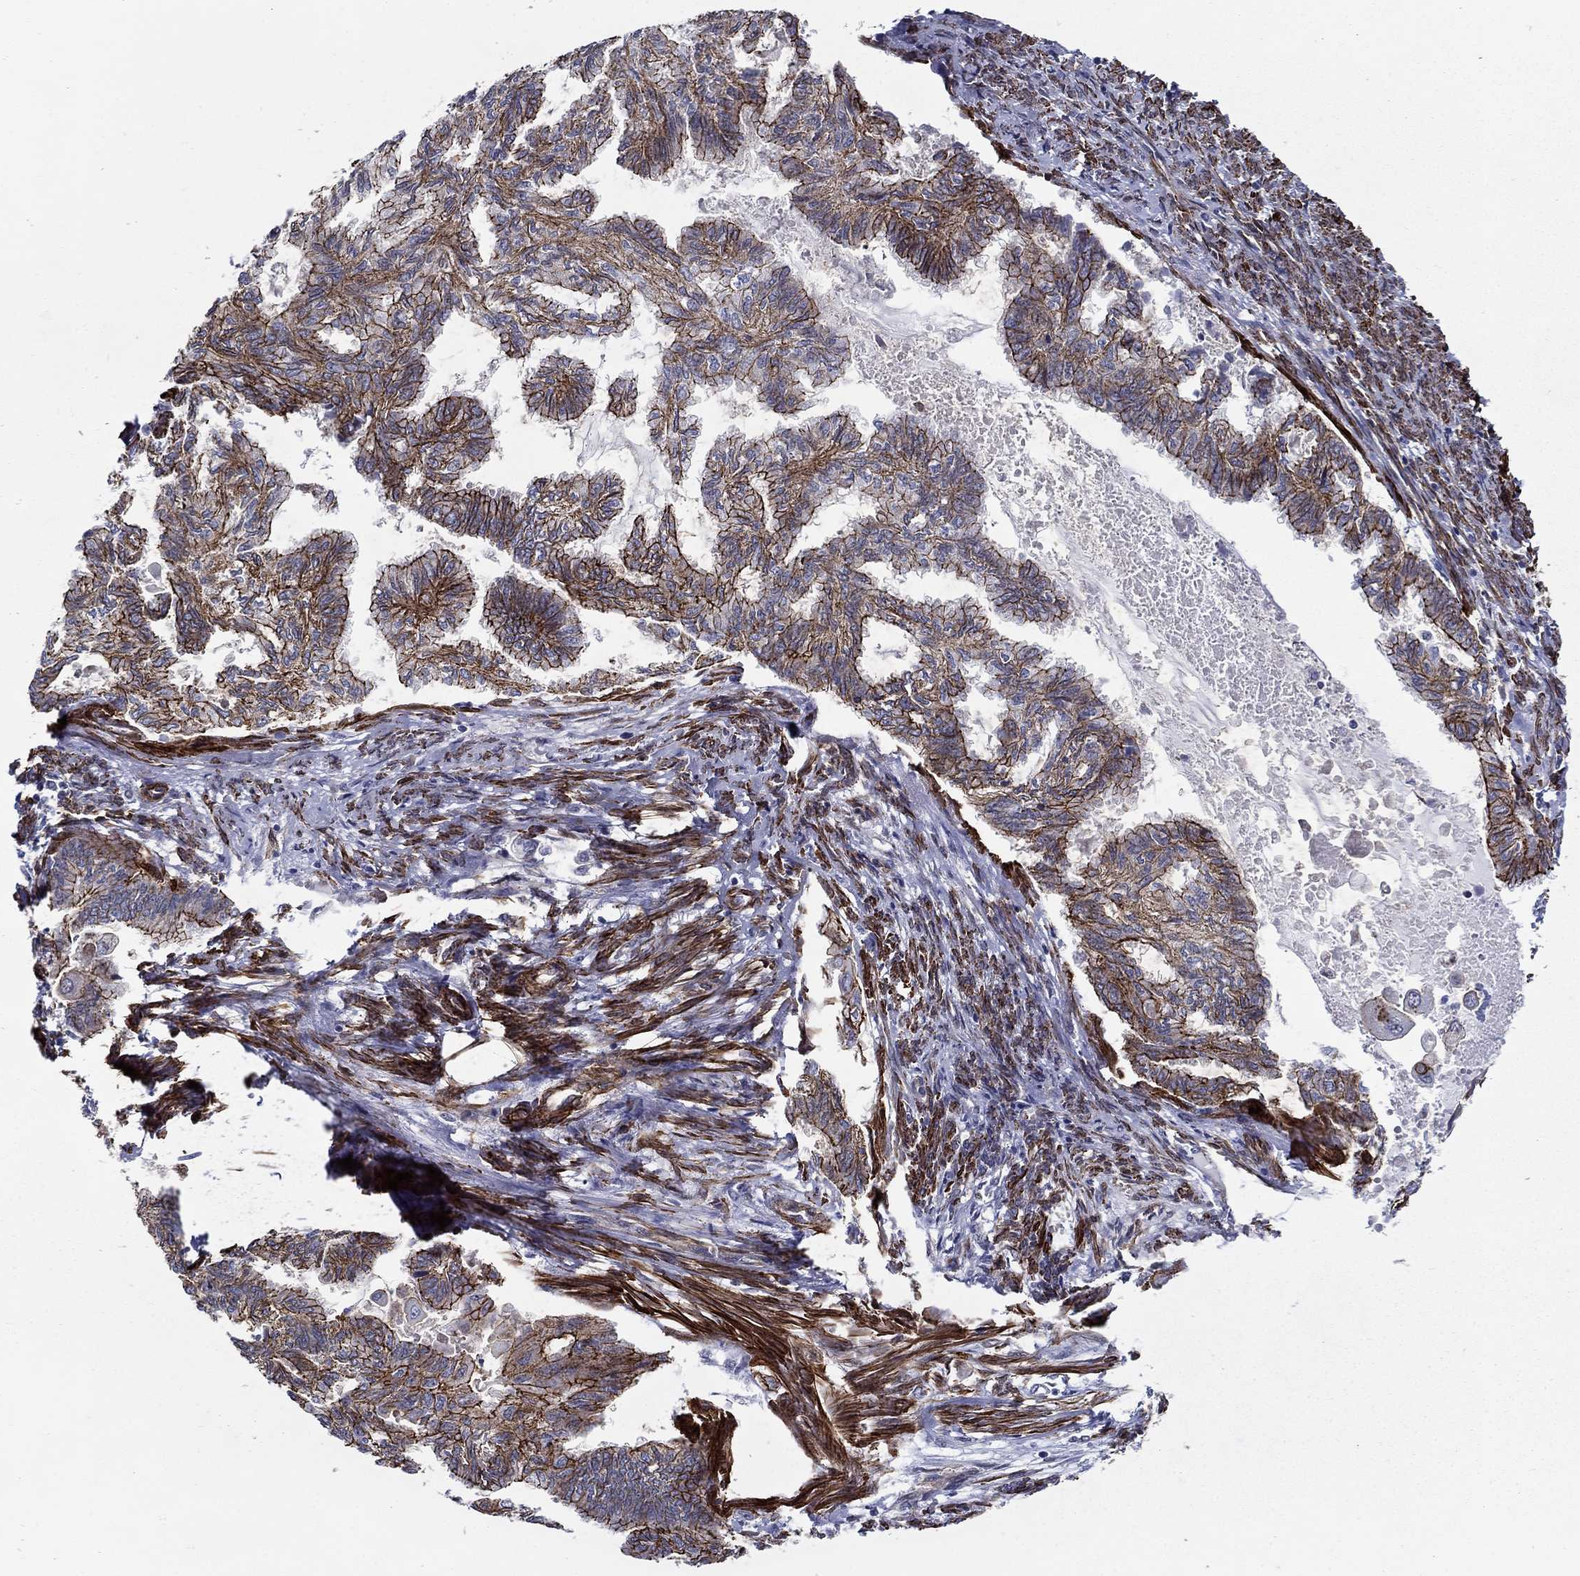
{"staining": {"intensity": "strong", "quantity": ">75%", "location": "cytoplasmic/membranous"}, "tissue": "endometrial cancer", "cell_type": "Tumor cells", "image_type": "cancer", "snomed": [{"axis": "morphology", "description": "Adenocarcinoma, NOS"}, {"axis": "topography", "description": "Endometrium"}], "caption": "A micrograph showing strong cytoplasmic/membranous positivity in approximately >75% of tumor cells in endometrial adenocarcinoma, as visualized by brown immunohistochemical staining.", "gene": "KRBA1", "patient": {"sex": "female", "age": 86}}